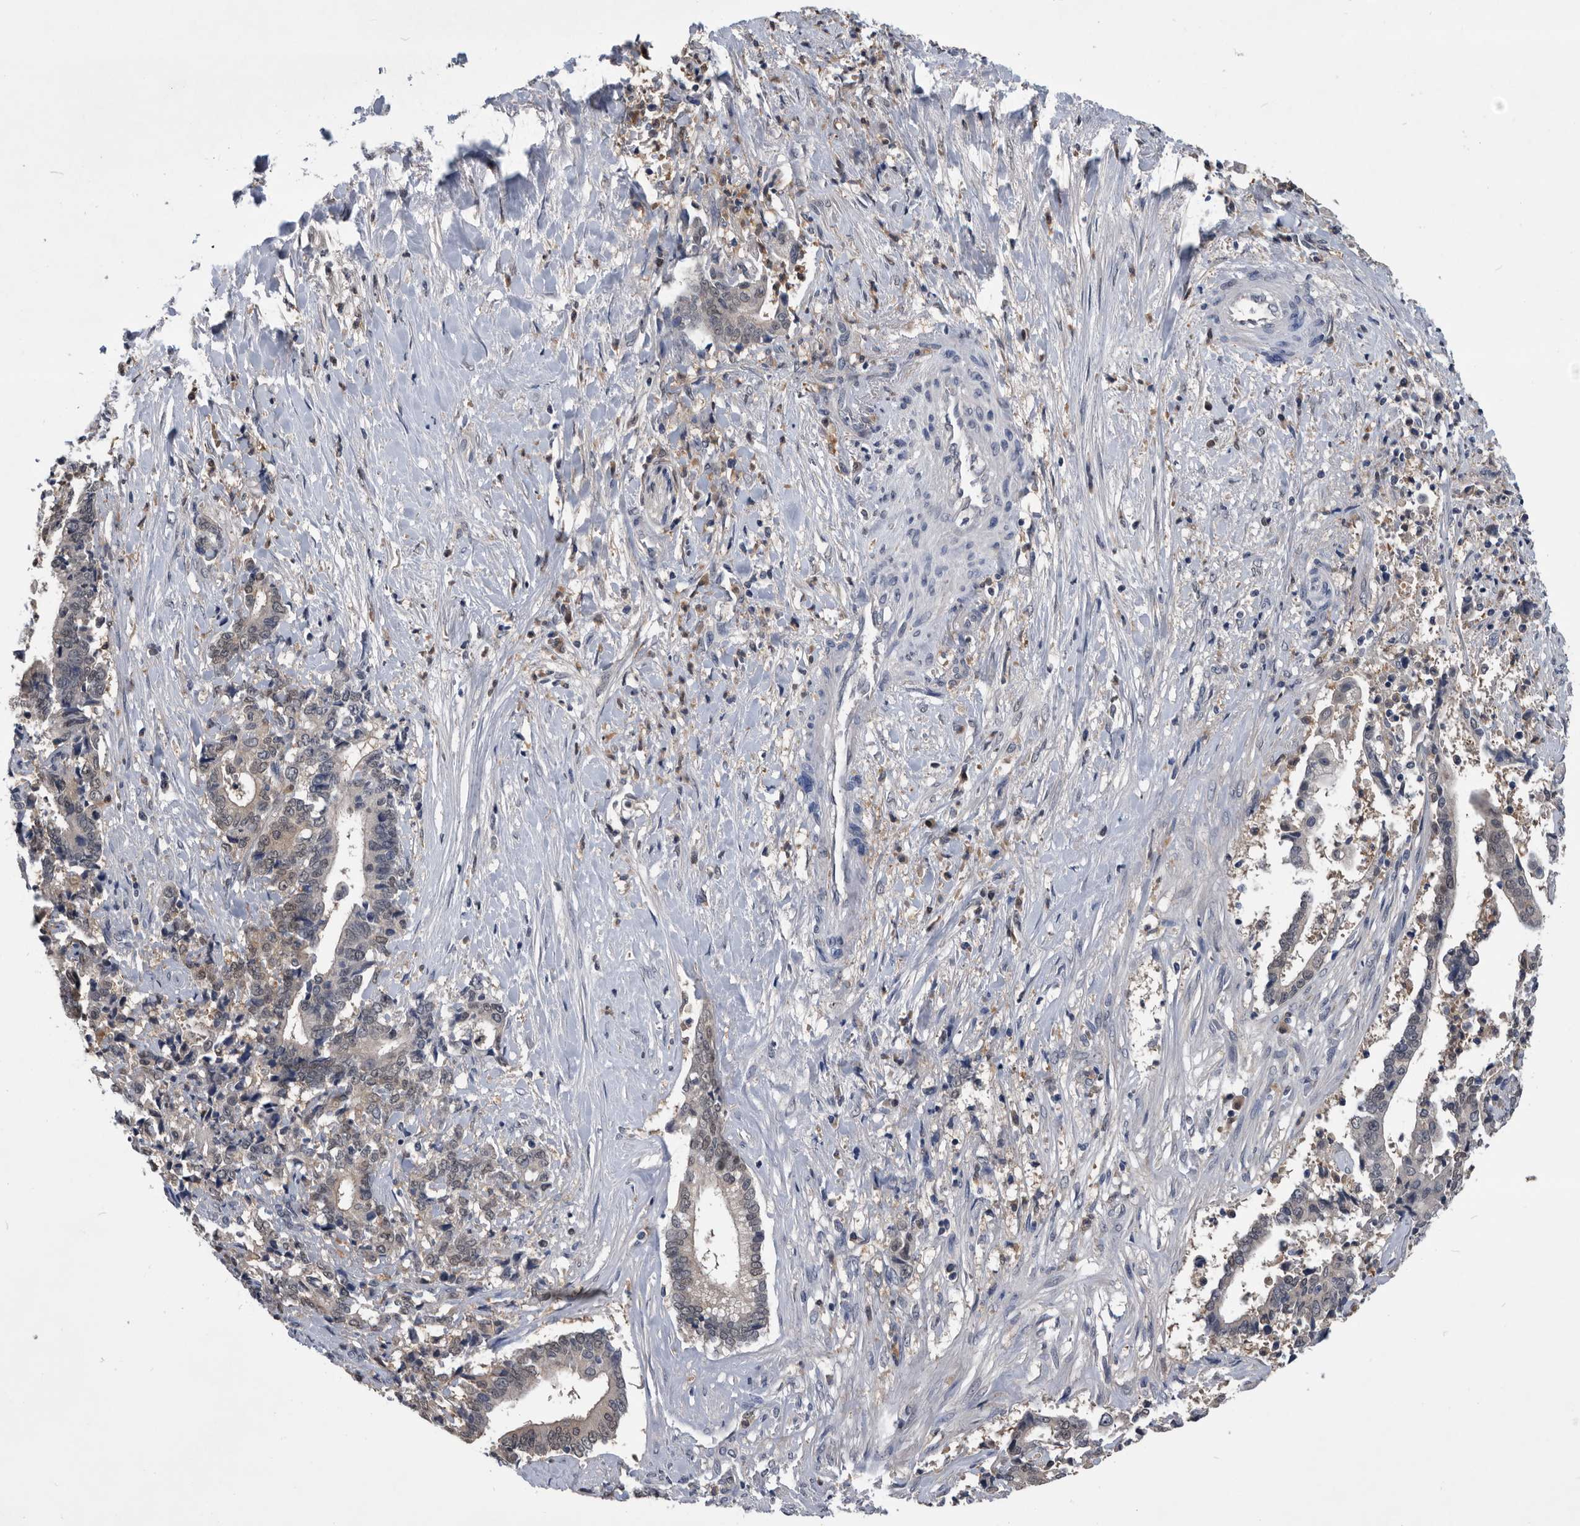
{"staining": {"intensity": "weak", "quantity": "25%-75%", "location": "nuclear"}, "tissue": "liver cancer", "cell_type": "Tumor cells", "image_type": "cancer", "snomed": [{"axis": "morphology", "description": "Cholangiocarcinoma"}, {"axis": "topography", "description": "Liver"}], "caption": "Tumor cells demonstrate low levels of weak nuclear expression in about 25%-75% of cells in liver cholangiocarcinoma.", "gene": "PDXK", "patient": {"sex": "male", "age": 57}}